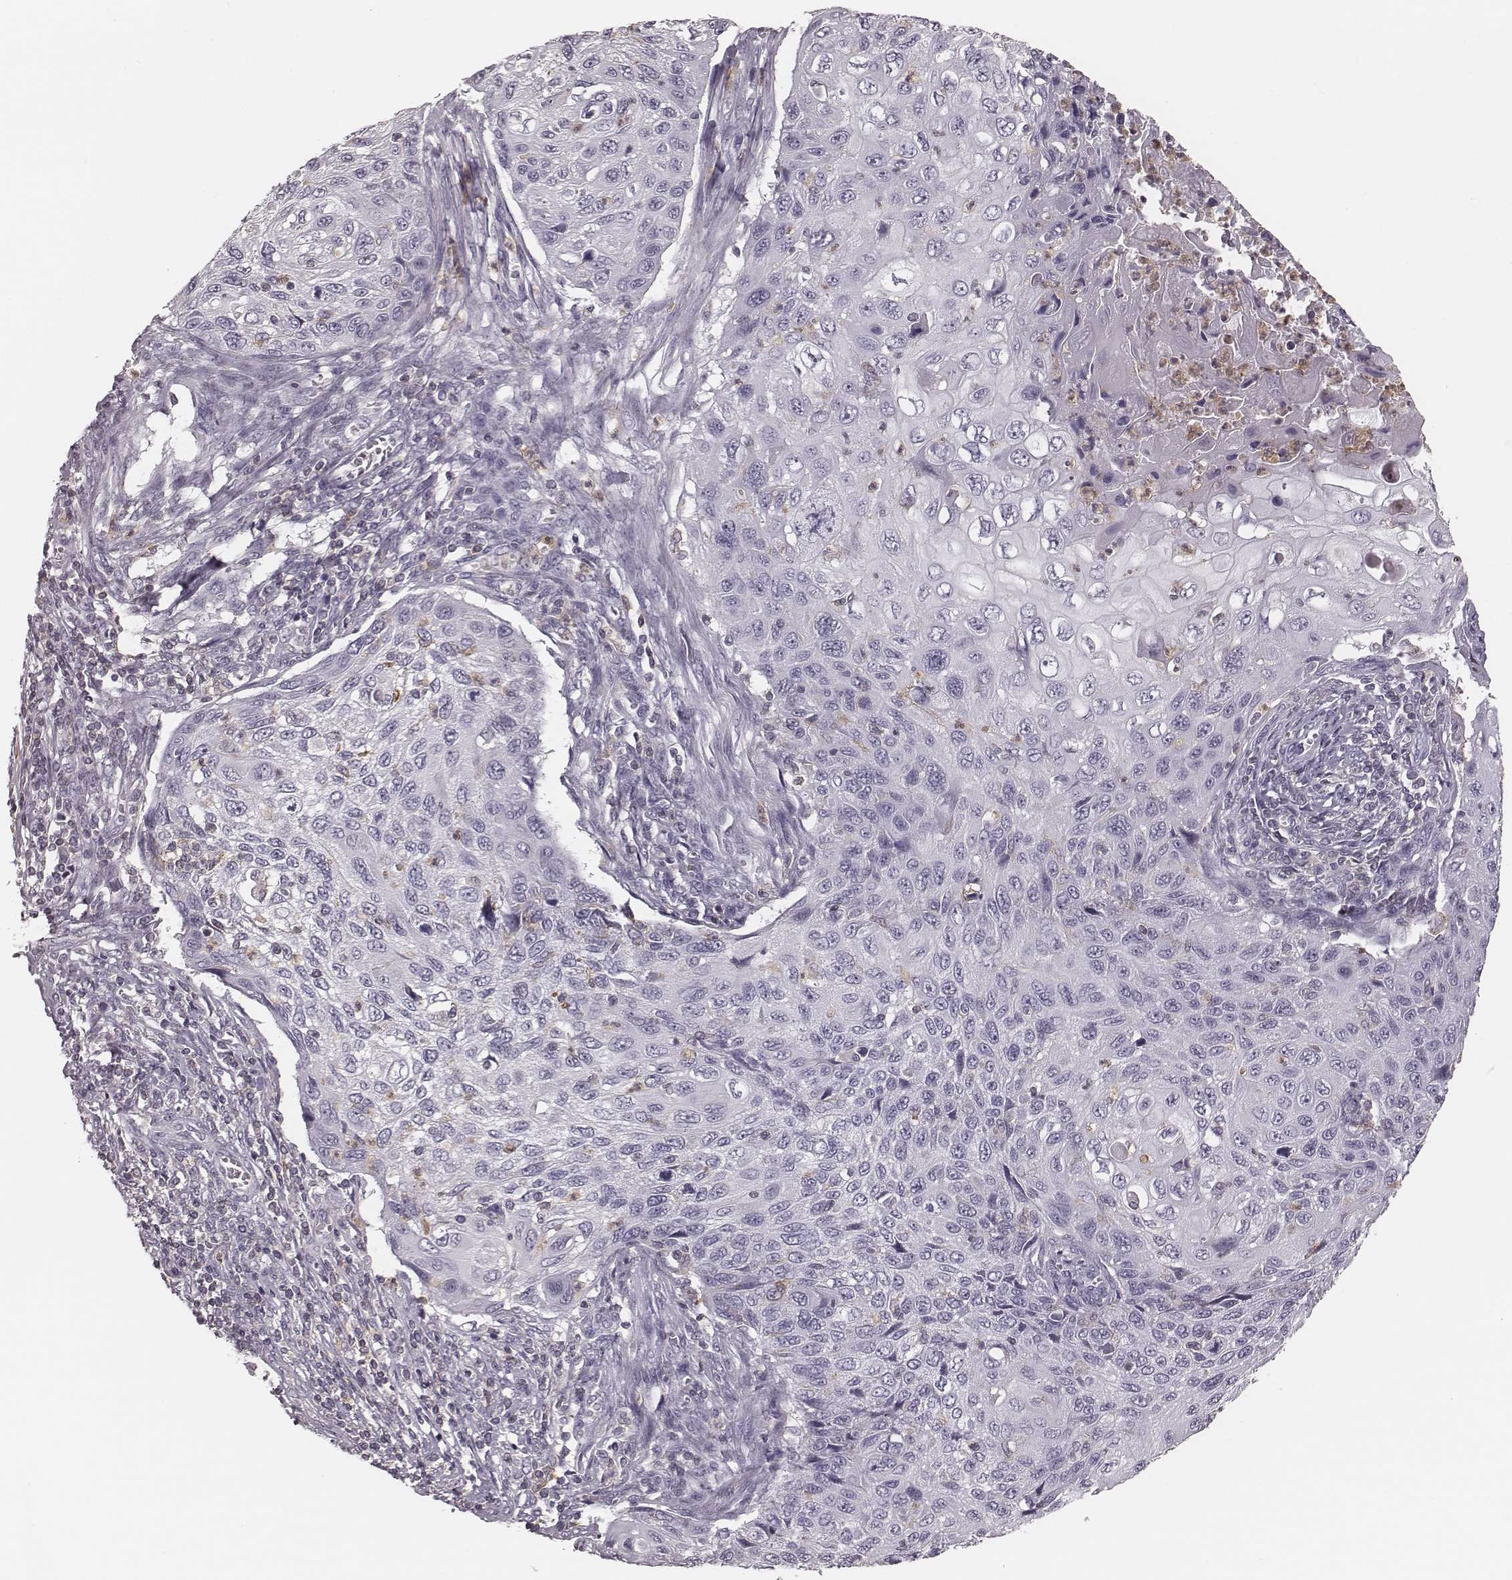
{"staining": {"intensity": "negative", "quantity": "none", "location": "none"}, "tissue": "cervical cancer", "cell_type": "Tumor cells", "image_type": "cancer", "snomed": [{"axis": "morphology", "description": "Squamous cell carcinoma, NOS"}, {"axis": "topography", "description": "Cervix"}], "caption": "A photomicrograph of cervical cancer stained for a protein displays no brown staining in tumor cells.", "gene": "ZNF365", "patient": {"sex": "female", "age": 70}}